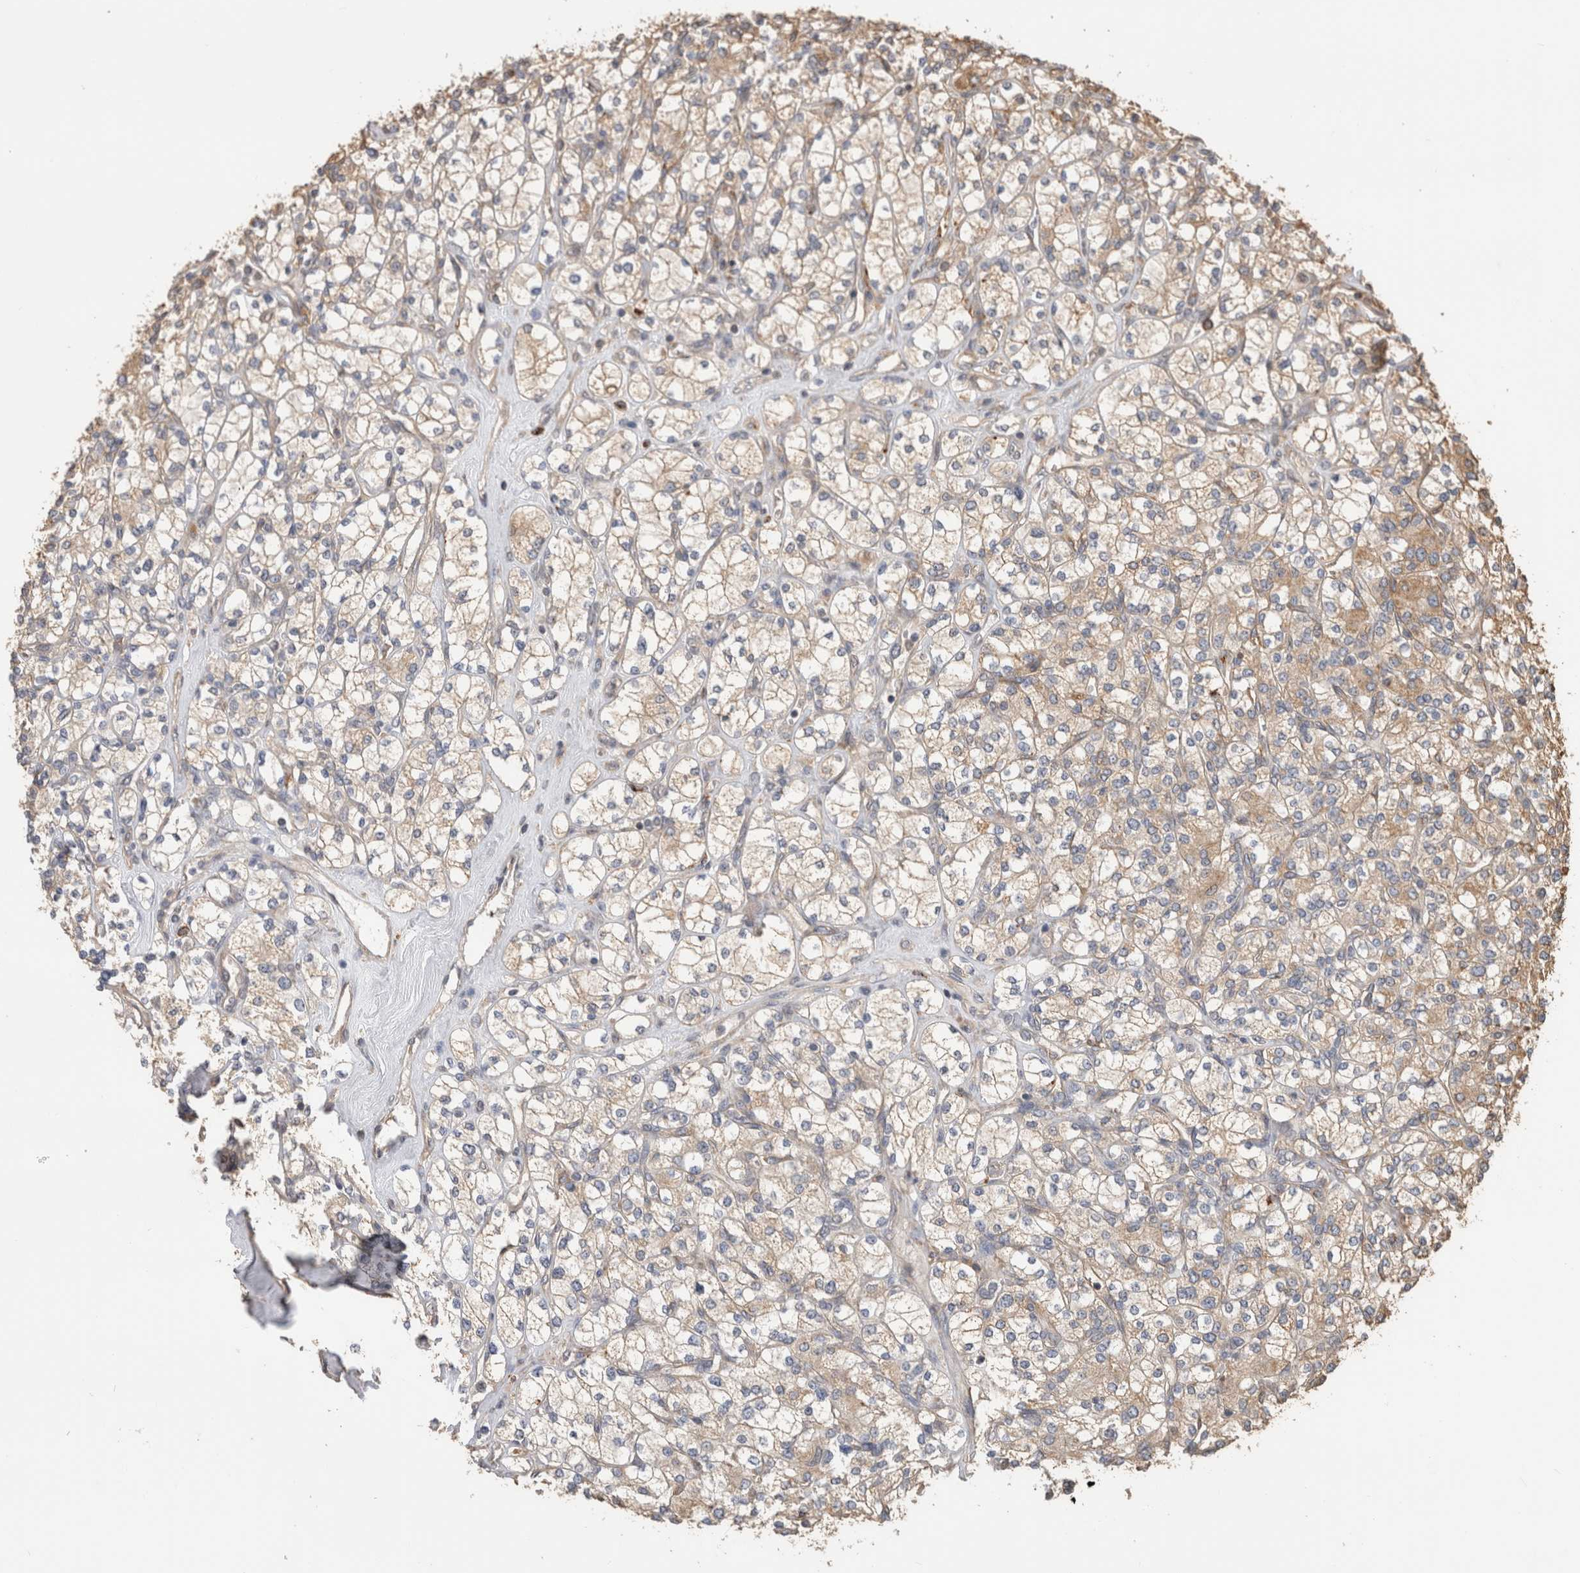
{"staining": {"intensity": "weak", "quantity": ">75%", "location": "cytoplasmic/membranous"}, "tissue": "renal cancer", "cell_type": "Tumor cells", "image_type": "cancer", "snomed": [{"axis": "morphology", "description": "Adenocarcinoma, NOS"}, {"axis": "topography", "description": "Kidney"}], "caption": "Renal adenocarcinoma stained with a brown dye reveals weak cytoplasmic/membranous positive staining in approximately >75% of tumor cells.", "gene": "CLIP1", "patient": {"sex": "male", "age": 77}}